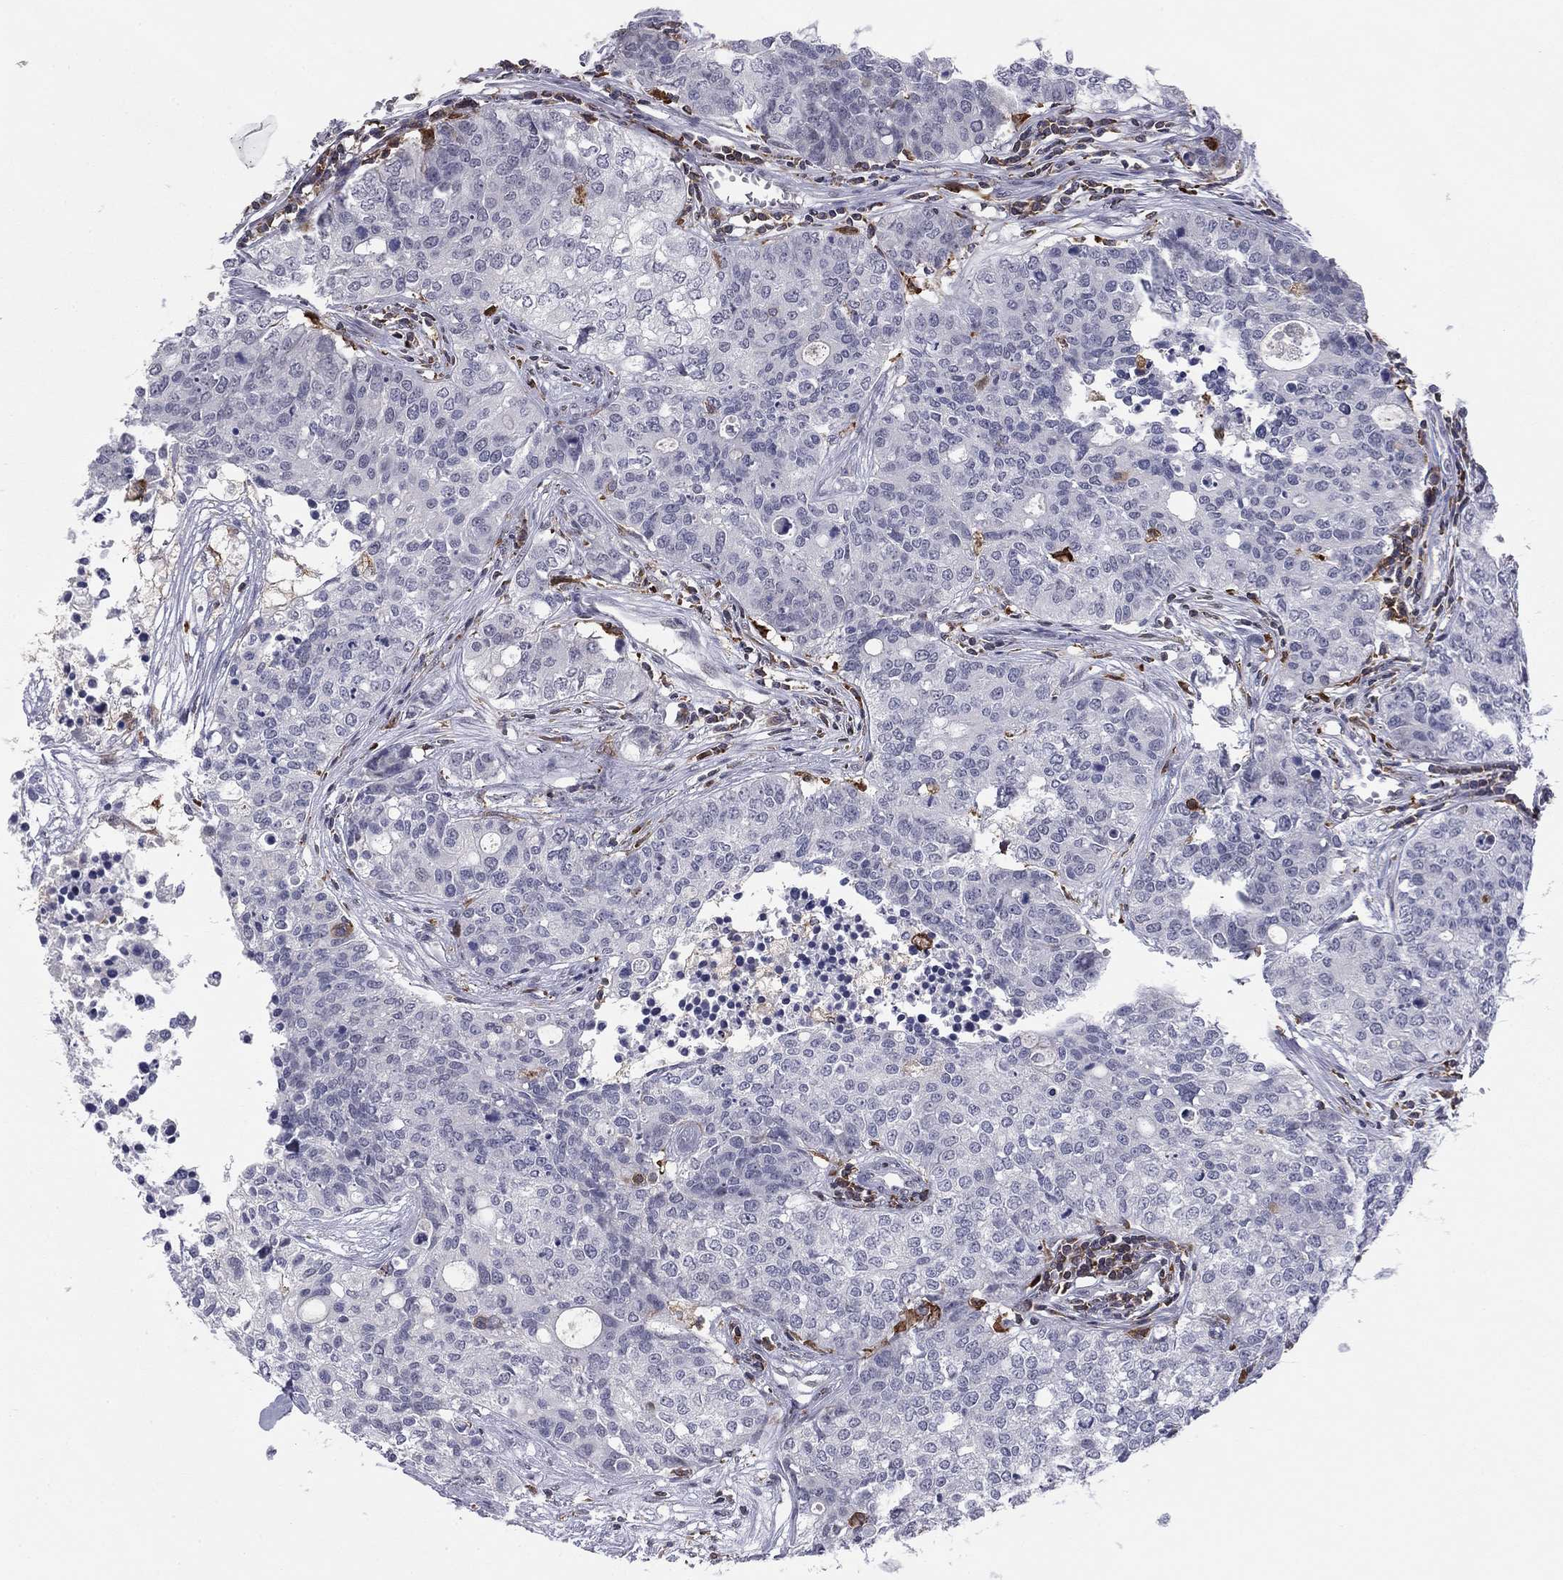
{"staining": {"intensity": "negative", "quantity": "none", "location": "none"}, "tissue": "carcinoid", "cell_type": "Tumor cells", "image_type": "cancer", "snomed": [{"axis": "morphology", "description": "Carcinoid, malignant, NOS"}, {"axis": "topography", "description": "Colon"}], "caption": "The micrograph reveals no significant positivity in tumor cells of carcinoid.", "gene": "PLCB2", "patient": {"sex": "male", "age": 81}}